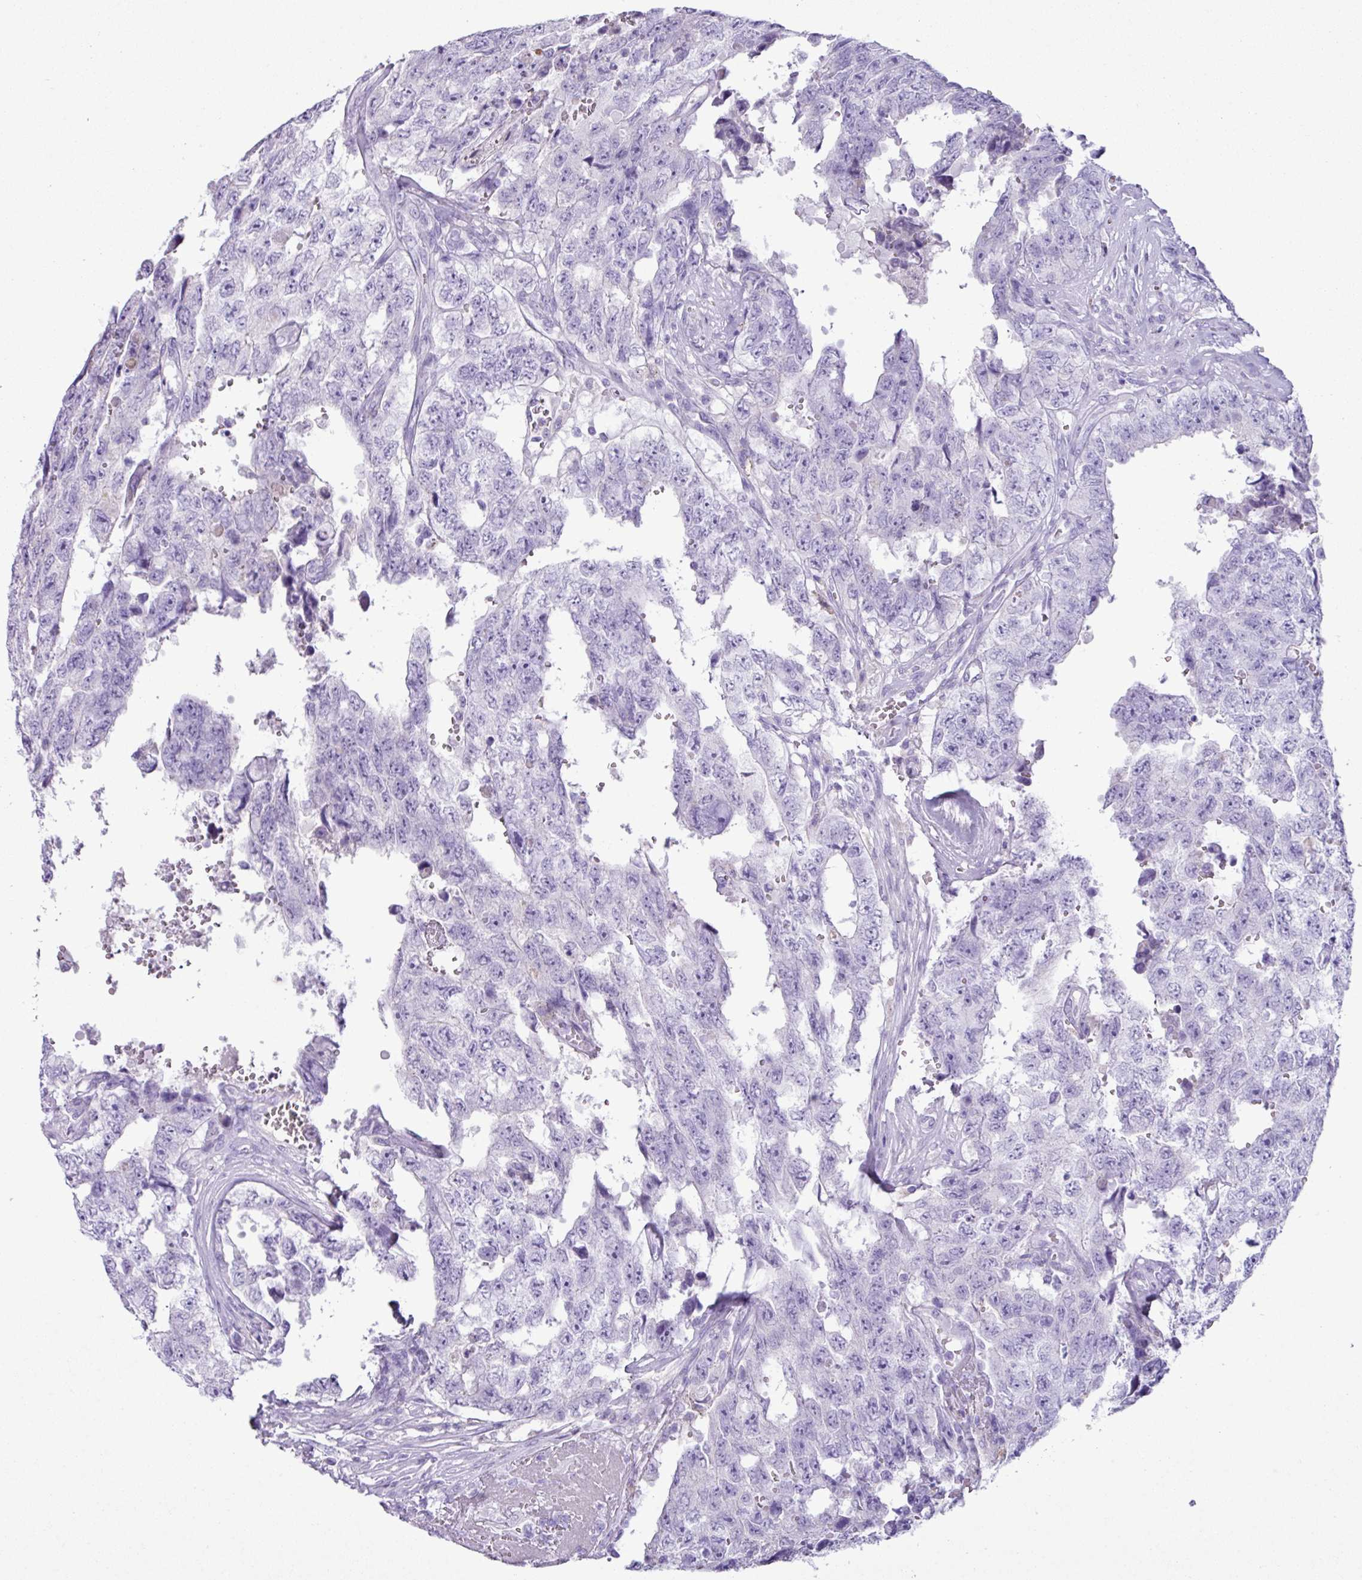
{"staining": {"intensity": "negative", "quantity": "none", "location": "none"}, "tissue": "testis cancer", "cell_type": "Tumor cells", "image_type": "cancer", "snomed": [{"axis": "morphology", "description": "Normal tissue, NOS"}, {"axis": "morphology", "description": "Carcinoma, Embryonal, NOS"}, {"axis": "topography", "description": "Testis"}, {"axis": "topography", "description": "Epididymis"}], "caption": "Immunohistochemical staining of human testis embryonal carcinoma demonstrates no significant expression in tumor cells.", "gene": "CYSTM1", "patient": {"sex": "male", "age": 25}}